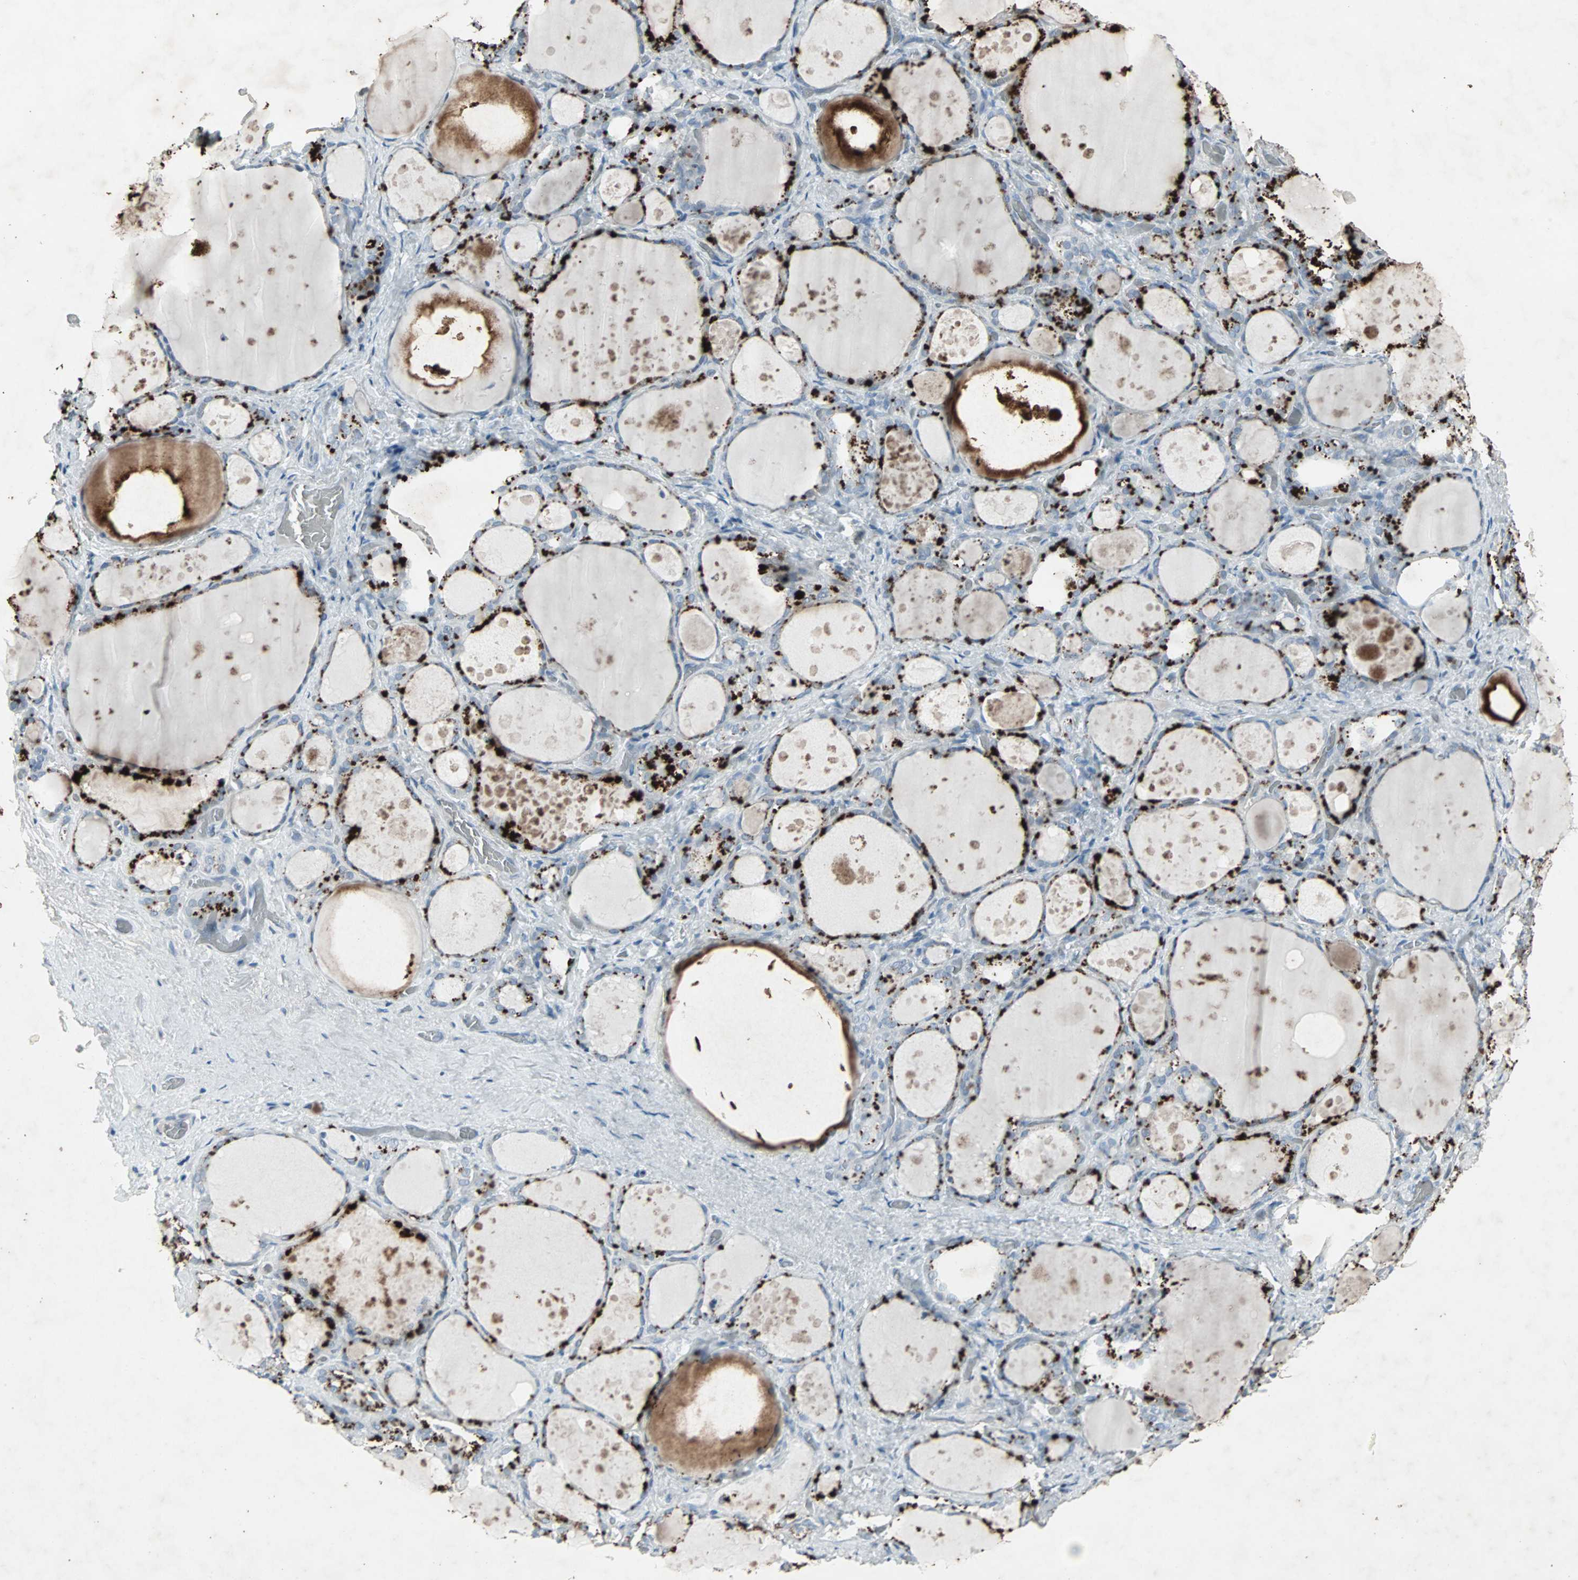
{"staining": {"intensity": "strong", "quantity": "25%-75%", "location": "cytoplasmic/membranous"}, "tissue": "thyroid gland", "cell_type": "Glandular cells", "image_type": "normal", "snomed": [{"axis": "morphology", "description": "Normal tissue, NOS"}, {"axis": "topography", "description": "Thyroid gland"}], "caption": "Brown immunohistochemical staining in benign thyroid gland exhibits strong cytoplasmic/membranous positivity in about 25%-75% of glandular cells.", "gene": "LANCL3", "patient": {"sex": "female", "age": 75}}